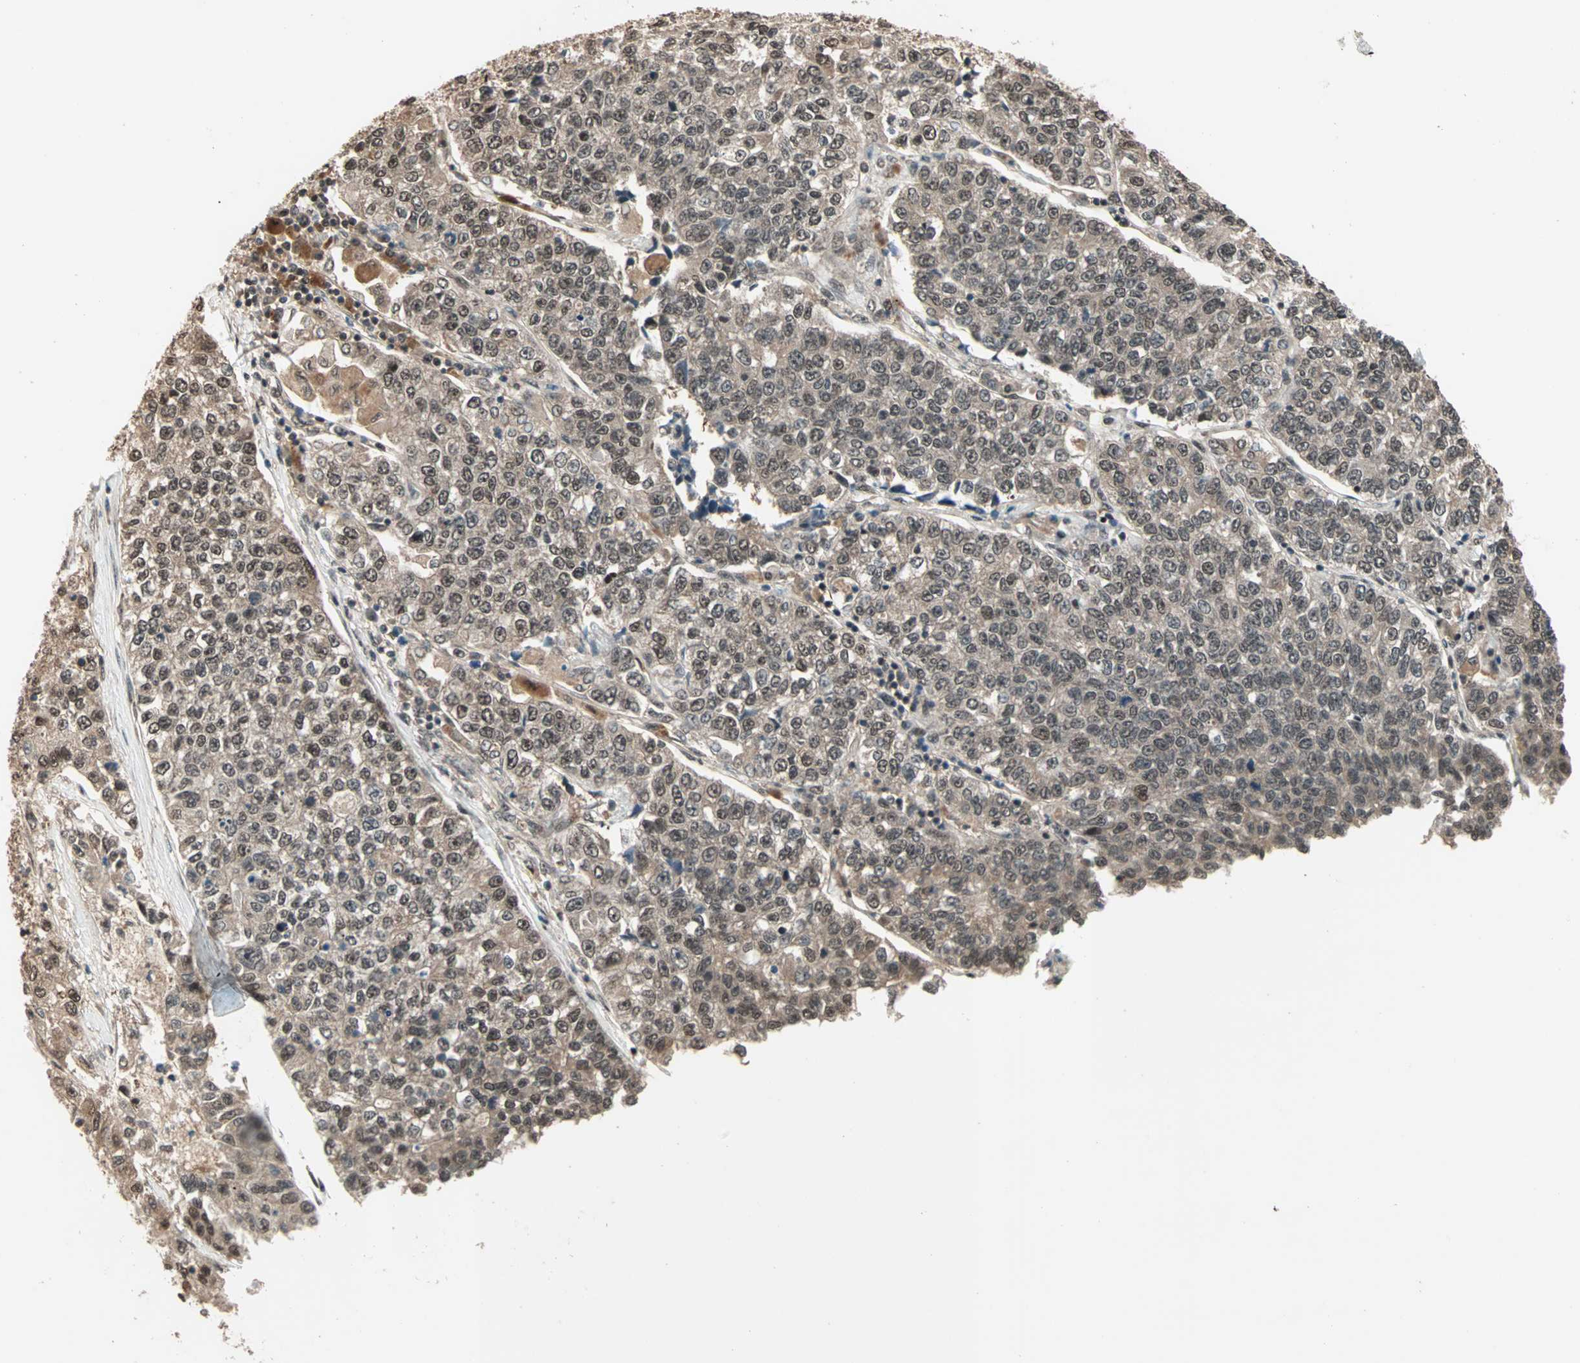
{"staining": {"intensity": "weak", "quantity": "25%-75%", "location": "cytoplasmic/membranous,nuclear"}, "tissue": "lung cancer", "cell_type": "Tumor cells", "image_type": "cancer", "snomed": [{"axis": "morphology", "description": "Adenocarcinoma, NOS"}, {"axis": "topography", "description": "Lung"}], "caption": "Adenocarcinoma (lung) stained for a protein (brown) displays weak cytoplasmic/membranous and nuclear positive staining in approximately 25%-75% of tumor cells.", "gene": "ZNF701", "patient": {"sex": "male", "age": 49}}